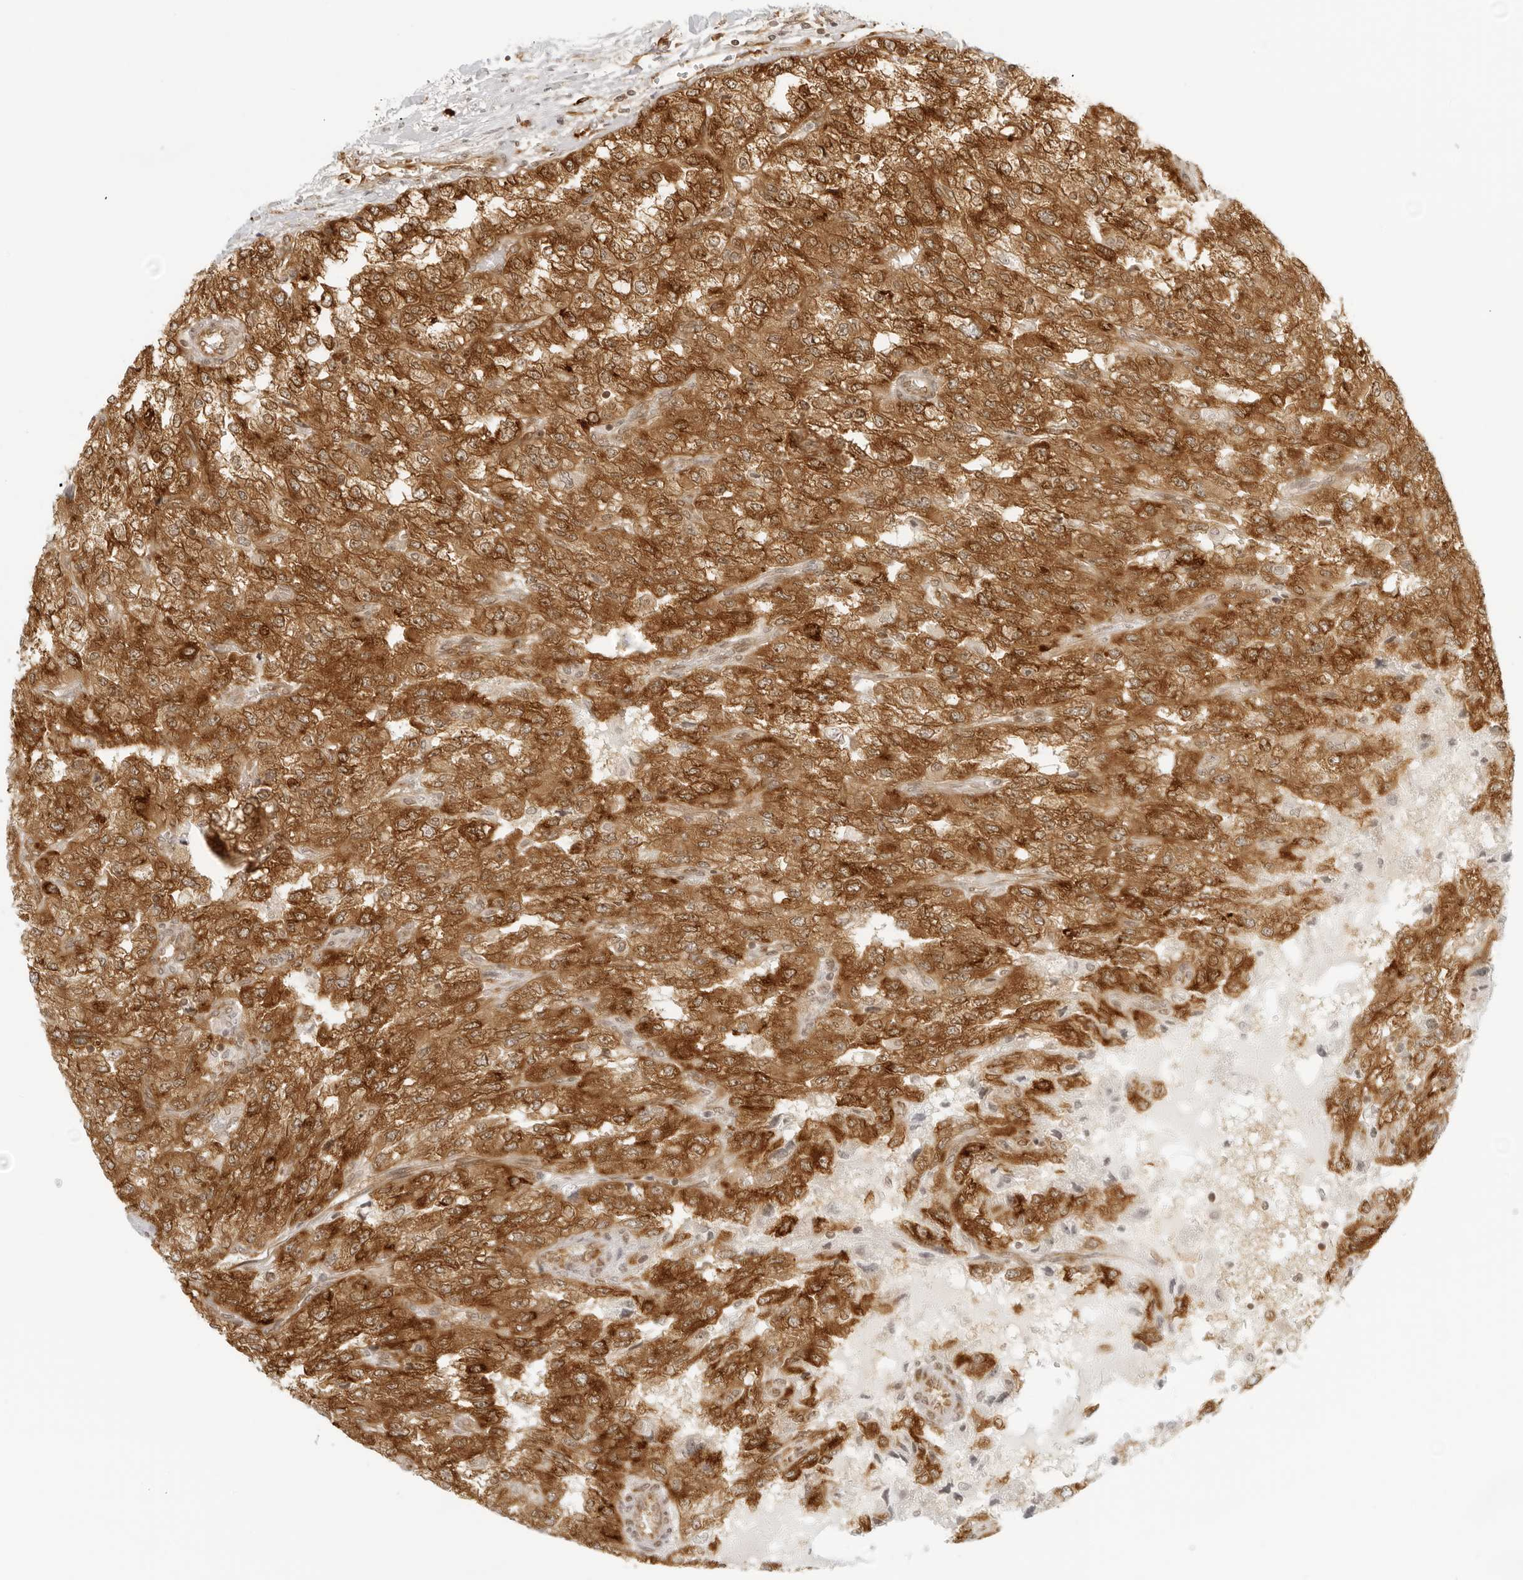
{"staining": {"intensity": "strong", "quantity": ">75%", "location": "cytoplasmic/membranous"}, "tissue": "renal cancer", "cell_type": "Tumor cells", "image_type": "cancer", "snomed": [{"axis": "morphology", "description": "Adenocarcinoma, NOS"}, {"axis": "topography", "description": "Kidney"}], "caption": "Renal cancer (adenocarcinoma) was stained to show a protein in brown. There is high levels of strong cytoplasmic/membranous positivity in about >75% of tumor cells.", "gene": "EIF4G1", "patient": {"sex": "female", "age": 54}}